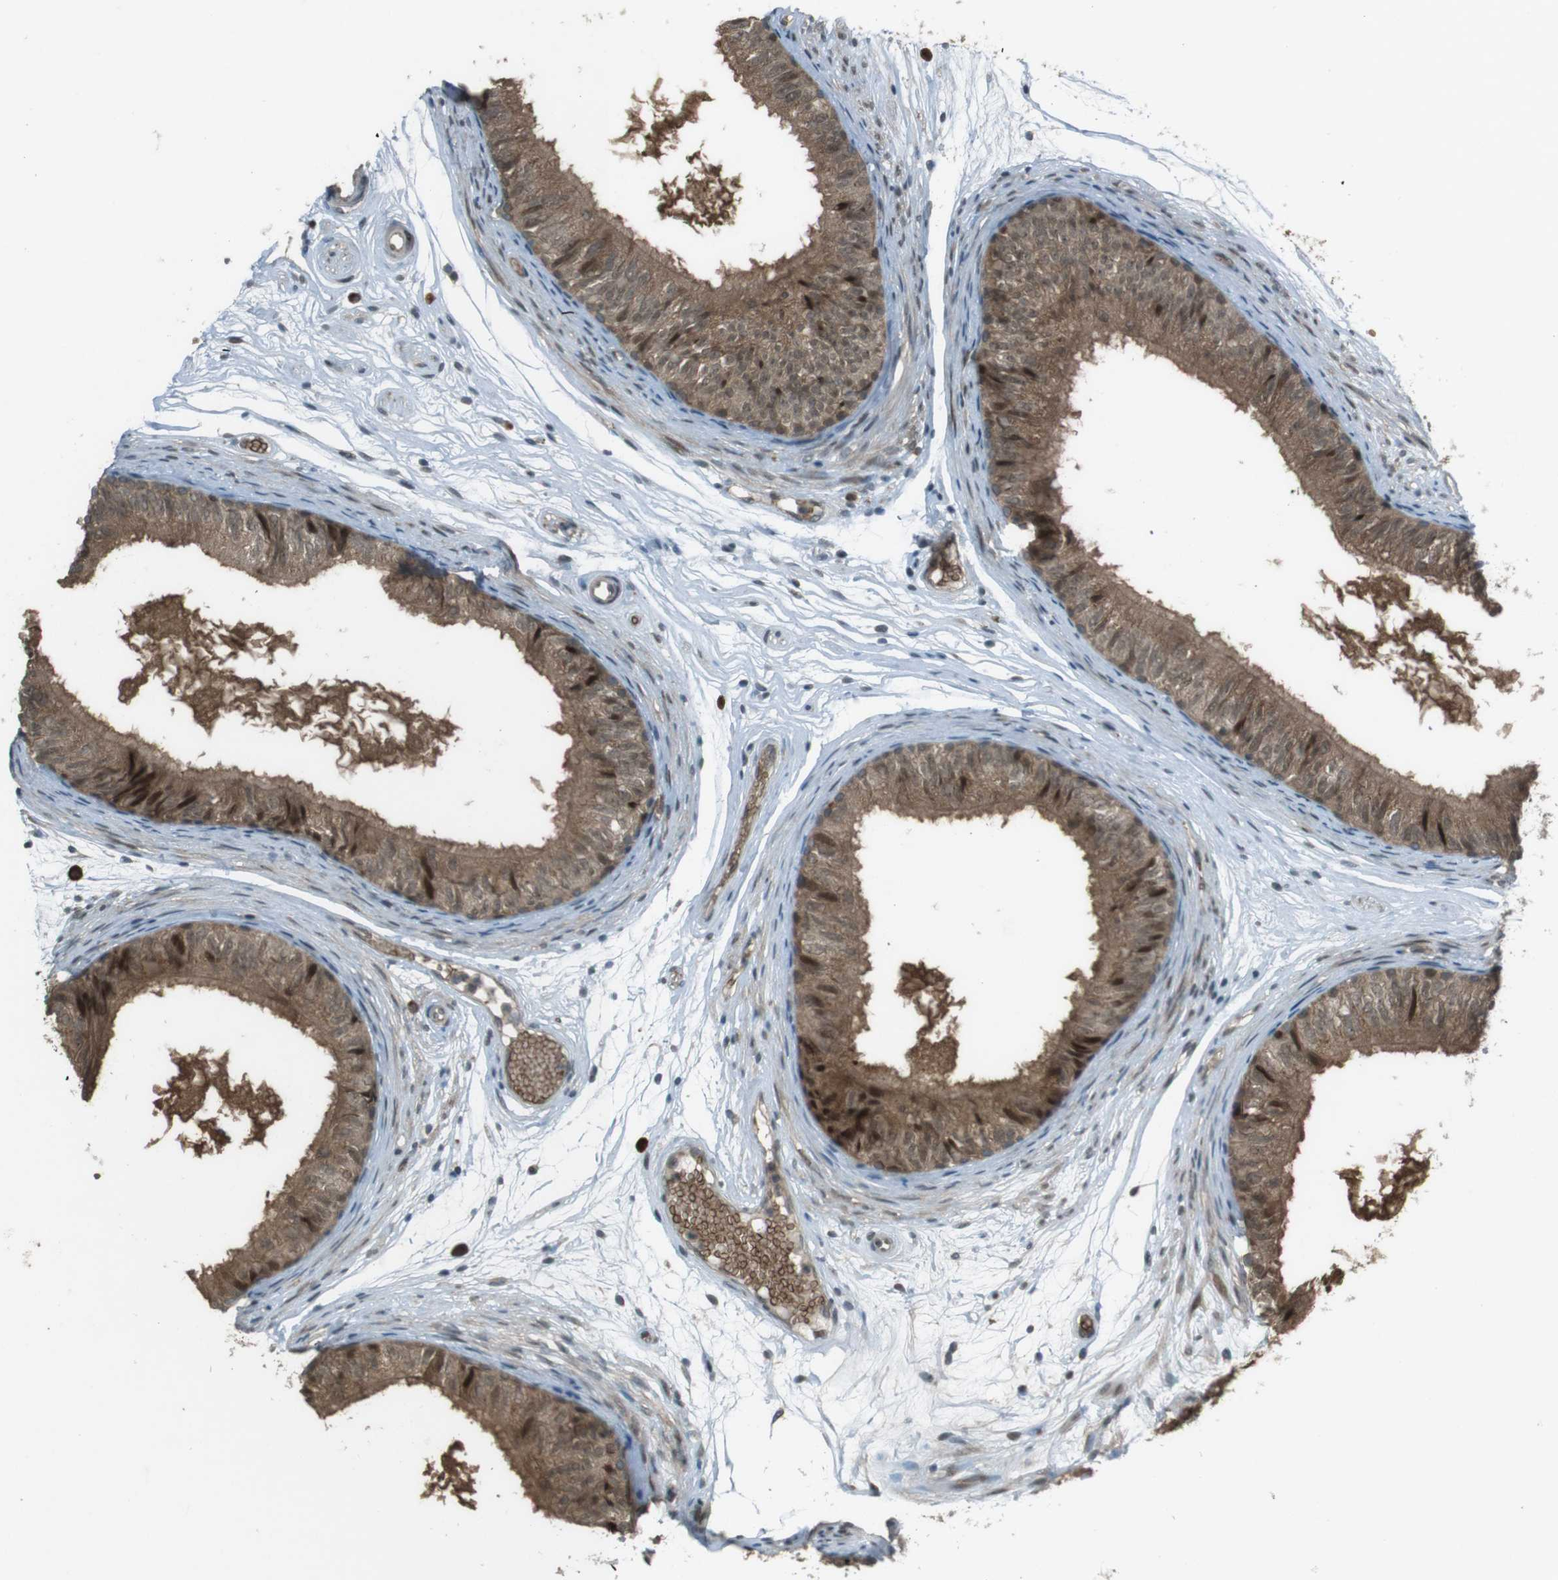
{"staining": {"intensity": "moderate", "quantity": ">75%", "location": "cytoplasmic/membranous,nuclear"}, "tissue": "epididymis", "cell_type": "Glandular cells", "image_type": "normal", "snomed": [{"axis": "morphology", "description": "Normal tissue, NOS"}, {"axis": "morphology", "description": "Atrophy, NOS"}, {"axis": "topography", "description": "Testis"}, {"axis": "topography", "description": "Epididymis"}], "caption": "Protein staining of benign epididymis displays moderate cytoplasmic/membranous,nuclear staining in about >75% of glandular cells. (Stains: DAB in brown, nuclei in blue, Microscopy: brightfield microscopy at high magnification).", "gene": "SLITRK5", "patient": {"sex": "male", "age": 18}}